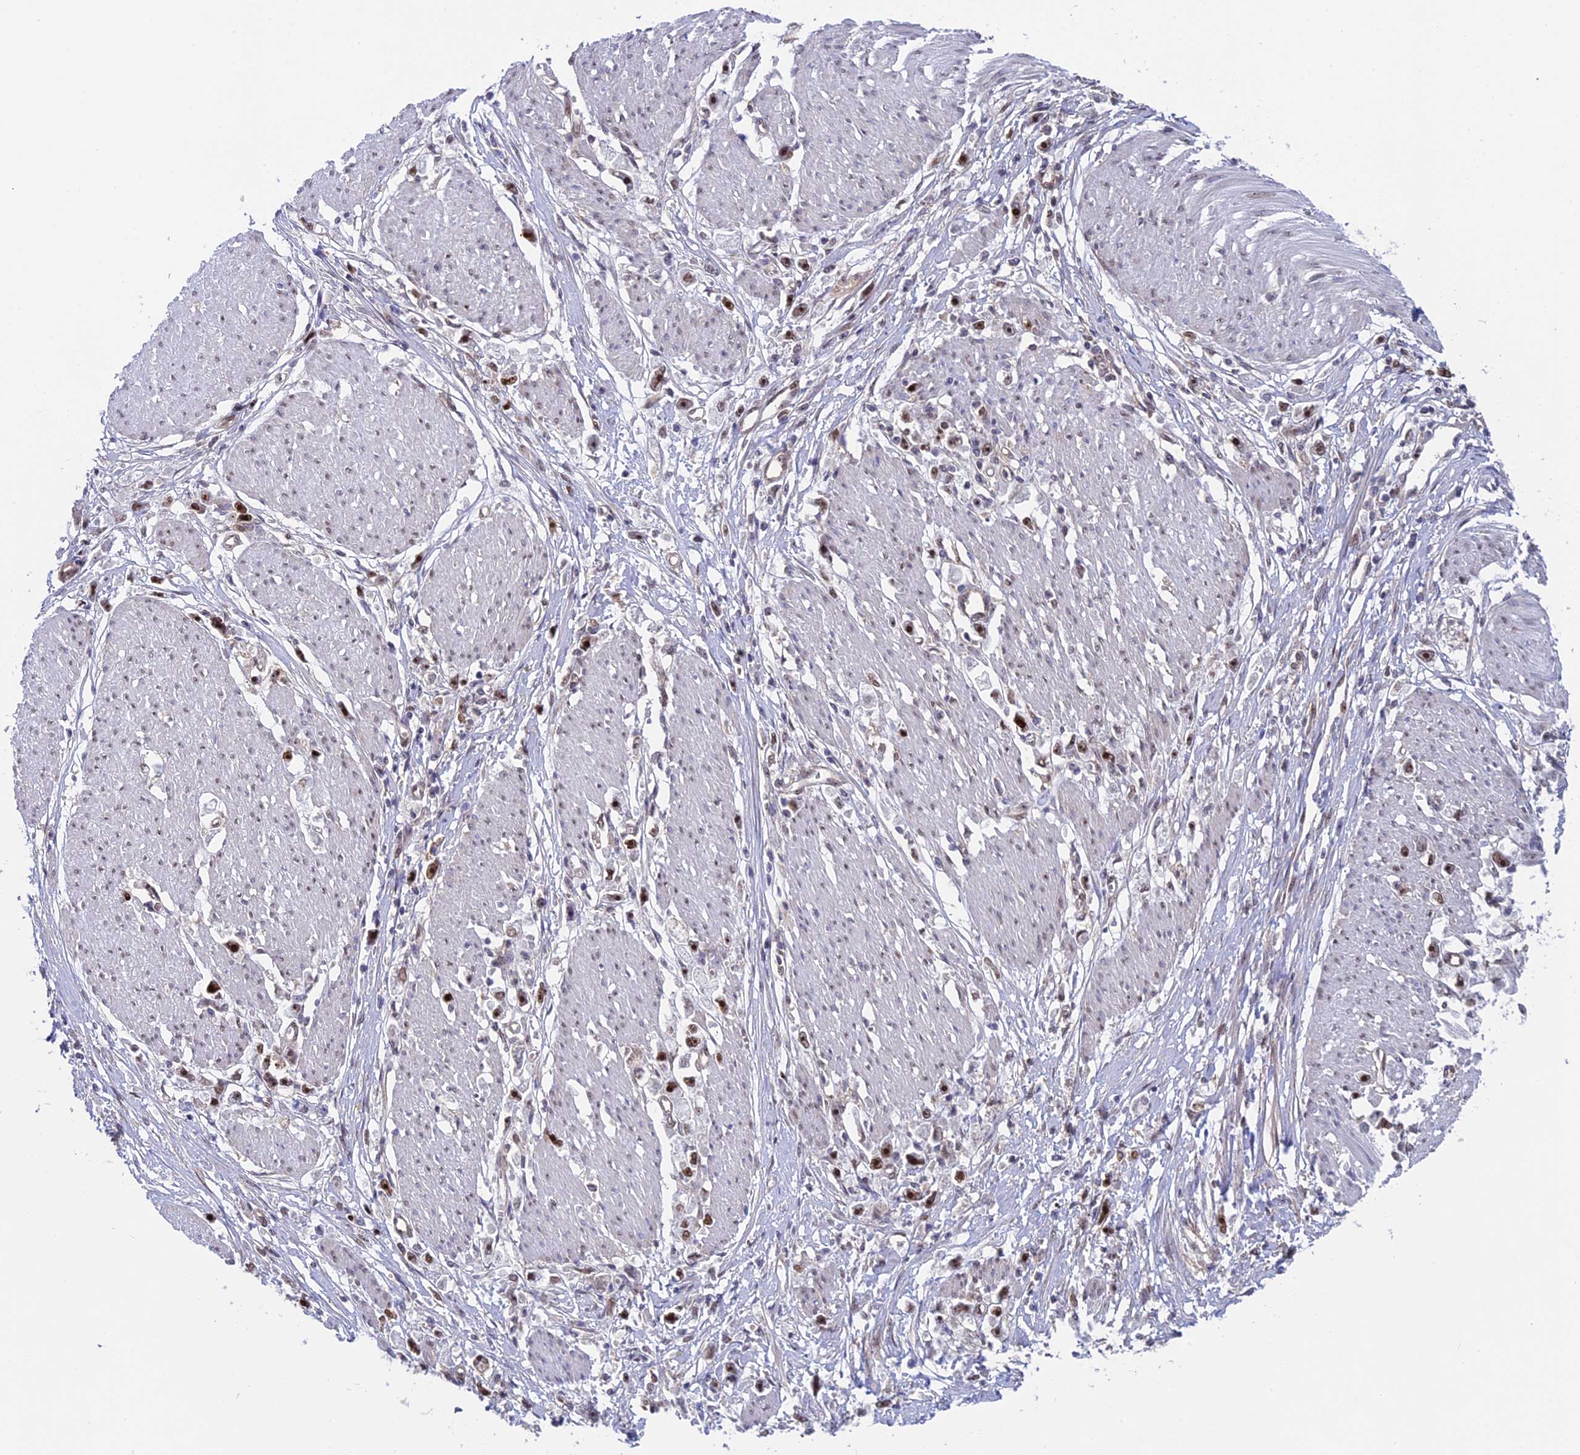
{"staining": {"intensity": "moderate", "quantity": ">75%", "location": "nuclear"}, "tissue": "stomach cancer", "cell_type": "Tumor cells", "image_type": "cancer", "snomed": [{"axis": "morphology", "description": "Adenocarcinoma, NOS"}, {"axis": "topography", "description": "Stomach"}], "caption": "A photomicrograph of human adenocarcinoma (stomach) stained for a protein demonstrates moderate nuclear brown staining in tumor cells.", "gene": "CCDC86", "patient": {"sex": "female", "age": 59}}